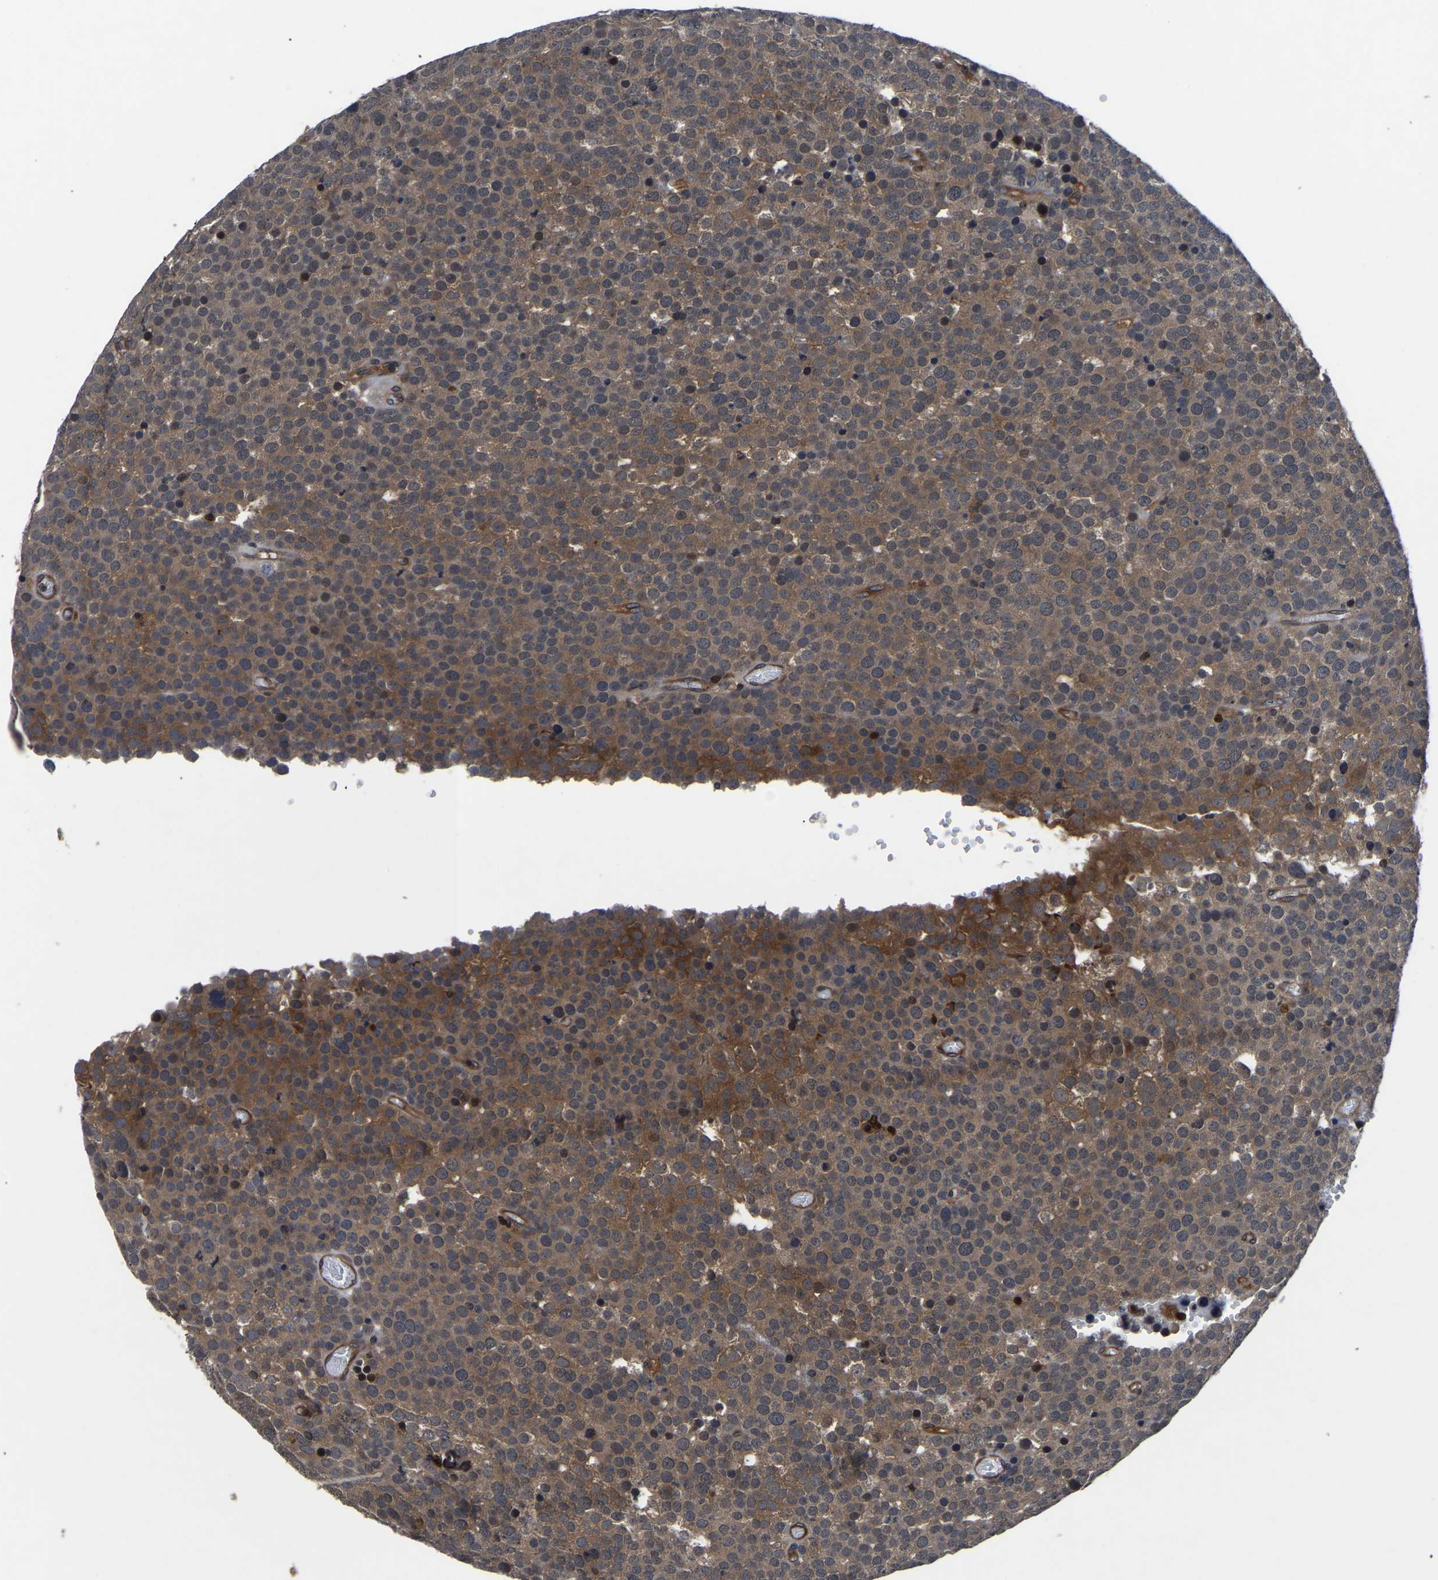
{"staining": {"intensity": "moderate", "quantity": ">75%", "location": "cytoplasmic/membranous"}, "tissue": "testis cancer", "cell_type": "Tumor cells", "image_type": "cancer", "snomed": [{"axis": "morphology", "description": "Normal tissue, NOS"}, {"axis": "morphology", "description": "Seminoma, NOS"}, {"axis": "topography", "description": "Testis"}], "caption": "An immunohistochemistry (IHC) histopathology image of tumor tissue is shown. Protein staining in brown shows moderate cytoplasmic/membranous positivity in testis cancer (seminoma) within tumor cells.", "gene": "FGD5", "patient": {"sex": "male", "age": 71}}